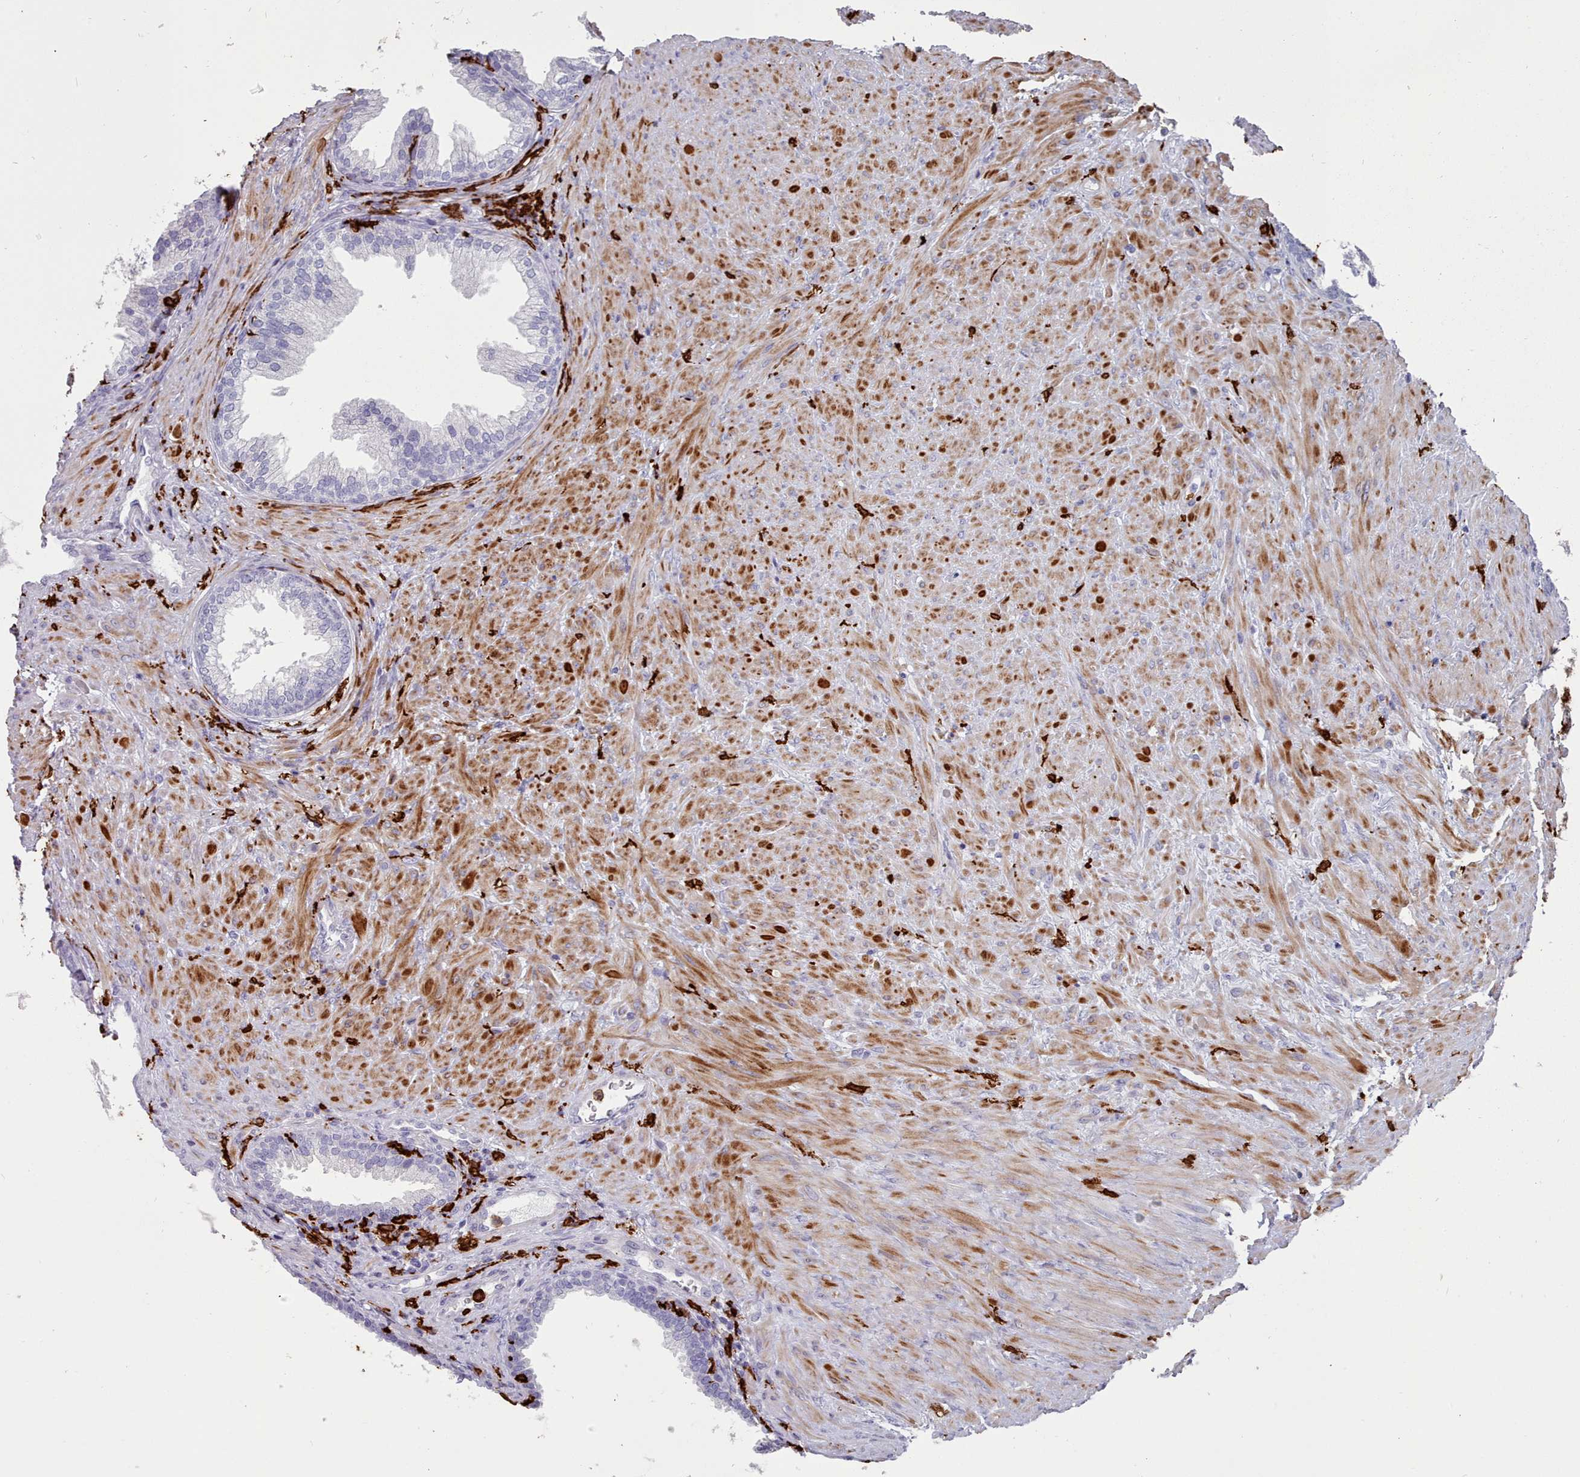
{"staining": {"intensity": "negative", "quantity": "none", "location": "none"}, "tissue": "prostate", "cell_type": "Glandular cells", "image_type": "normal", "snomed": [{"axis": "morphology", "description": "Normal tissue, NOS"}, {"axis": "topography", "description": "Prostate"}], "caption": "DAB (3,3'-diaminobenzidine) immunohistochemical staining of unremarkable prostate exhibits no significant positivity in glandular cells. (DAB (3,3'-diaminobenzidine) immunohistochemistry (IHC) visualized using brightfield microscopy, high magnification).", "gene": "AIF1", "patient": {"sex": "male", "age": 76}}